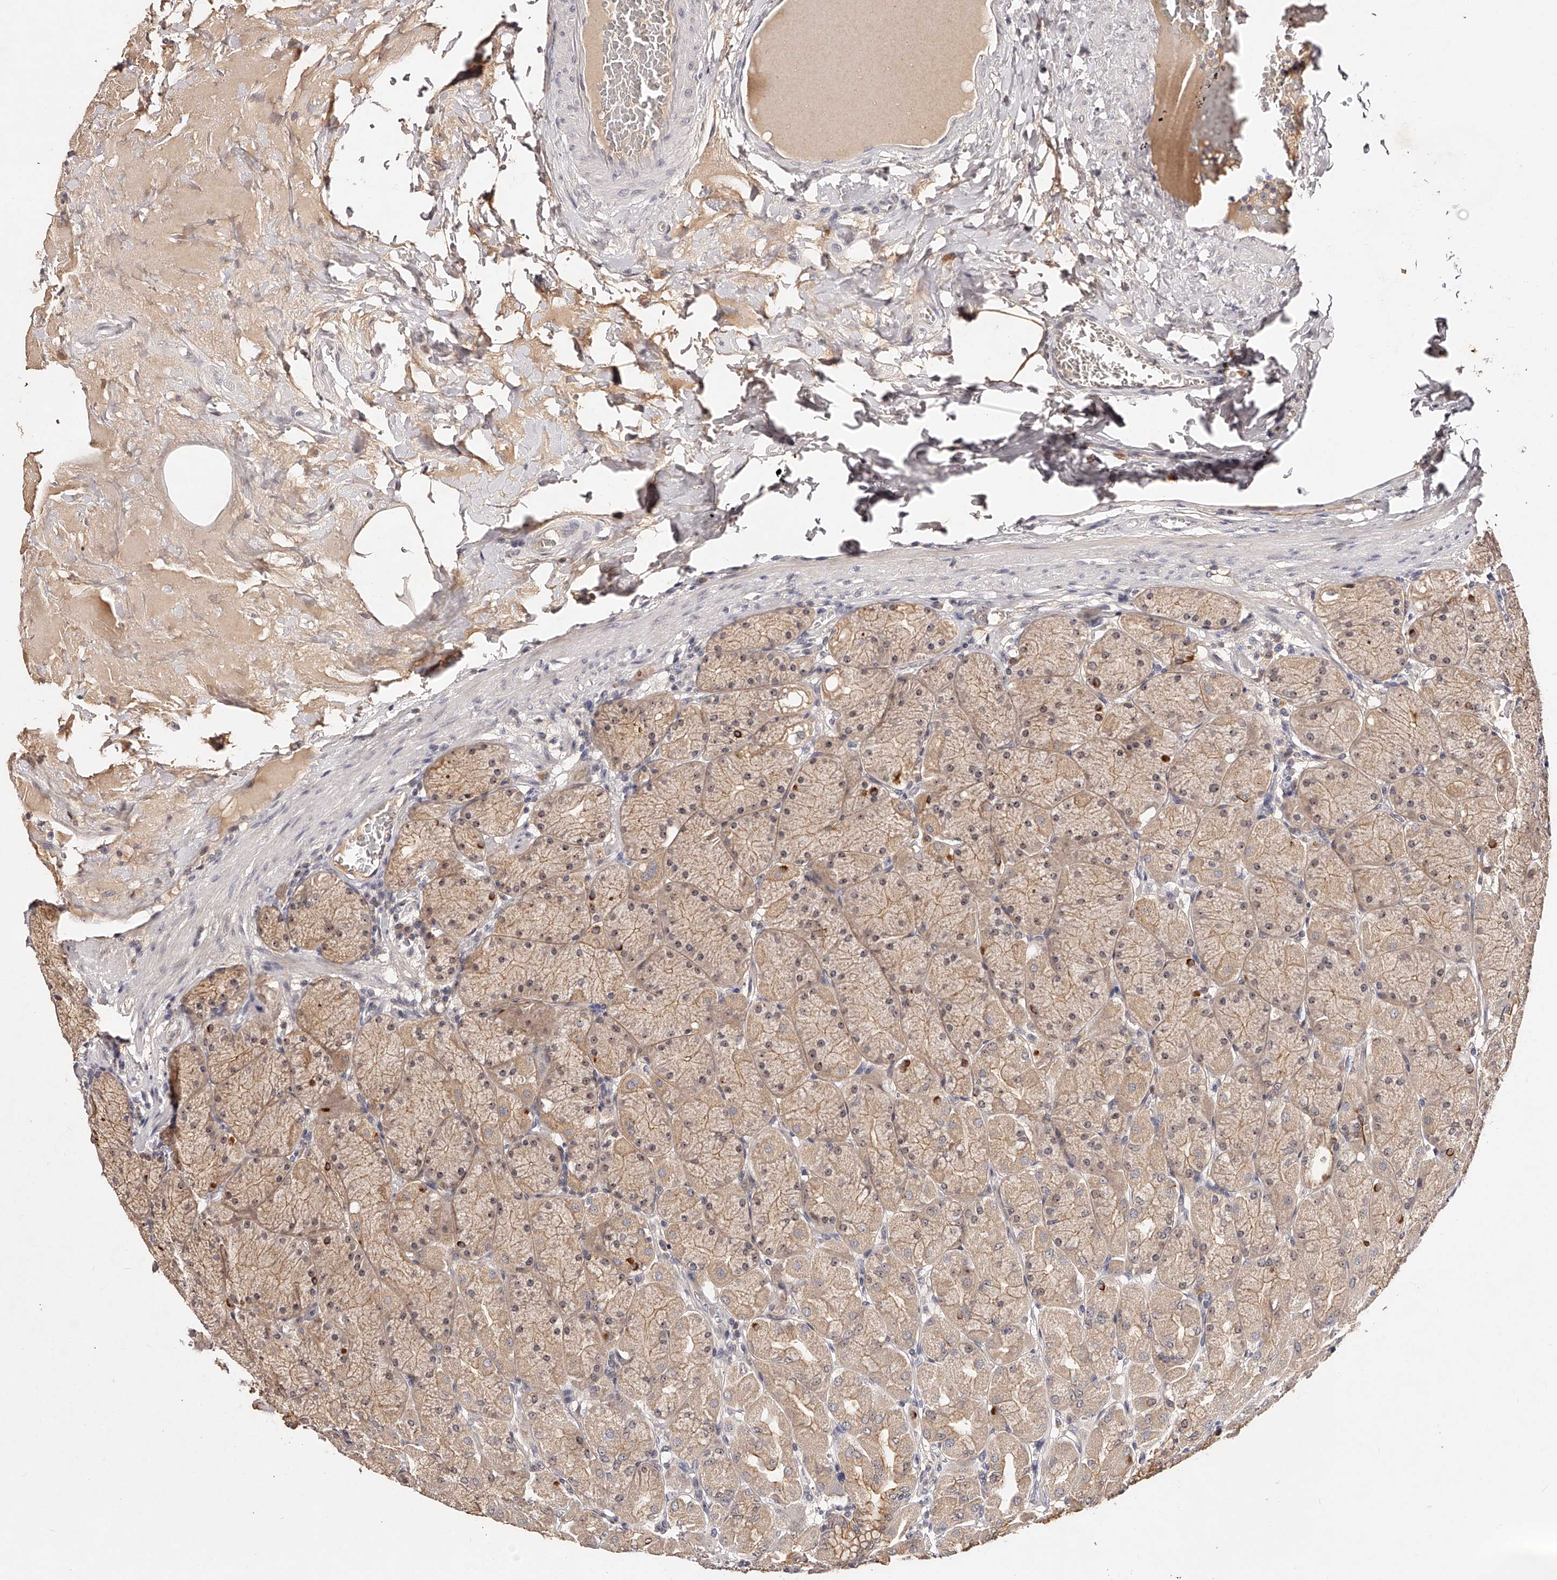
{"staining": {"intensity": "moderate", "quantity": ">75%", "location": "cytoplasmic/membranous,nuclear"}, "tissue": "stomach", "cell_type": "Glandular cells", "image_type": "normal", "snomed": [{"axis": "morphology", "description": "Normal tissue, NOS"}, {"axis": "topography", "description": "Stomach, upper"}], "caption": "The image demonstrates immunohistochemical staining of unremarkable stomach. There is moderate cytoplasmic/membranous,nuclear positivity is seen in about >75% of glandular cells.", "gene": "PHACTR1", "patient": {"sex": "female", "age": 56}}